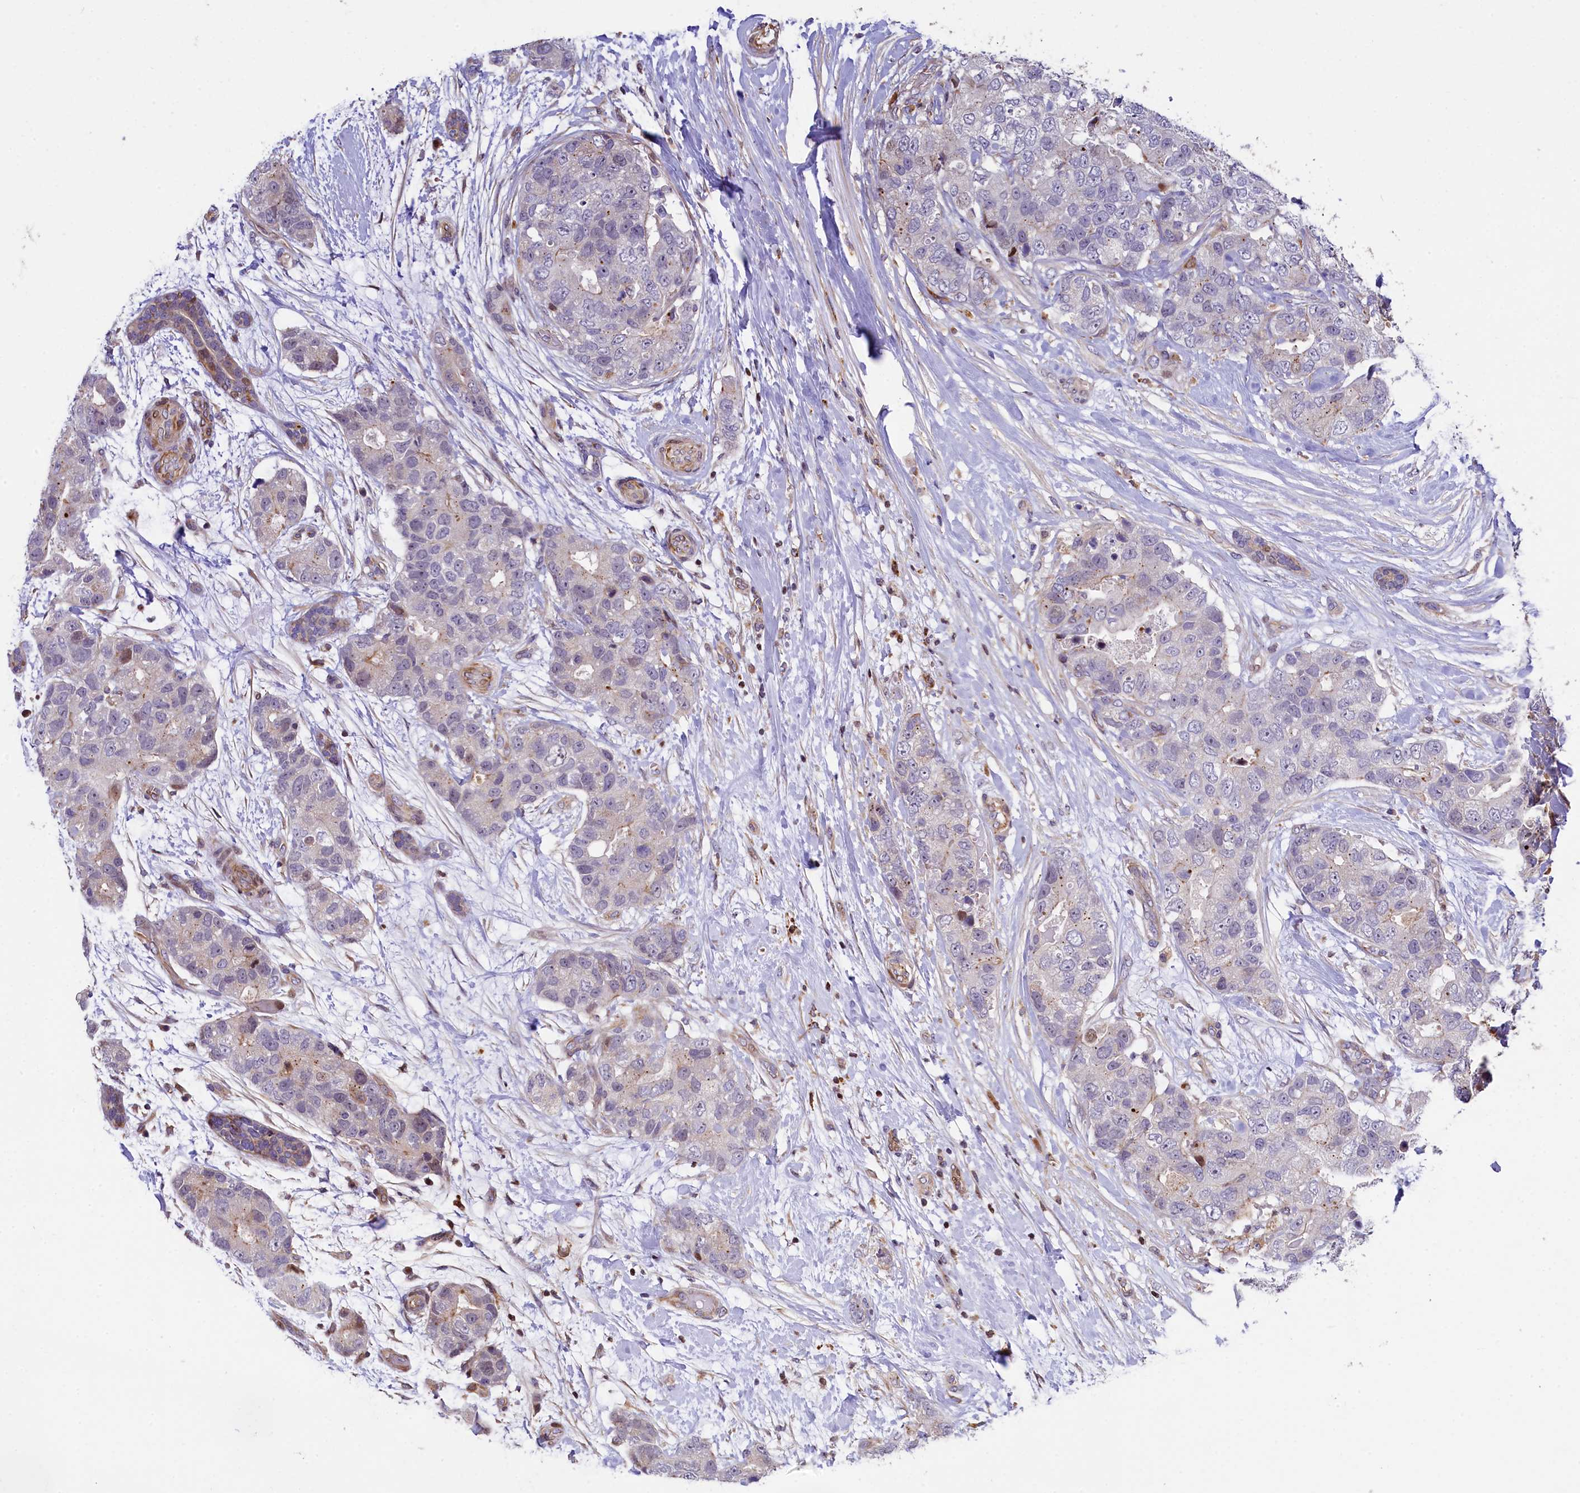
{"staining": {"intensity": "negative", "quantity": "none", "location": "none"}, "tissue": "breast cancer", "cell_type": "Tumor cells", "image_type": "cancer", "snomed": [{"axis": "morphology", "description": "Duct carcinoma"}, {"axis": "topography", "description": "Breast"}], "caption": "An immunohistochemistry histopathology image of breast cancer (intraductal carcinoma) is shown. There is no staining in tumor cells of breast cancer (intraductal carcinoma).", "gene": "TGDS", "patient": {"sex": "female", "age": 62}}